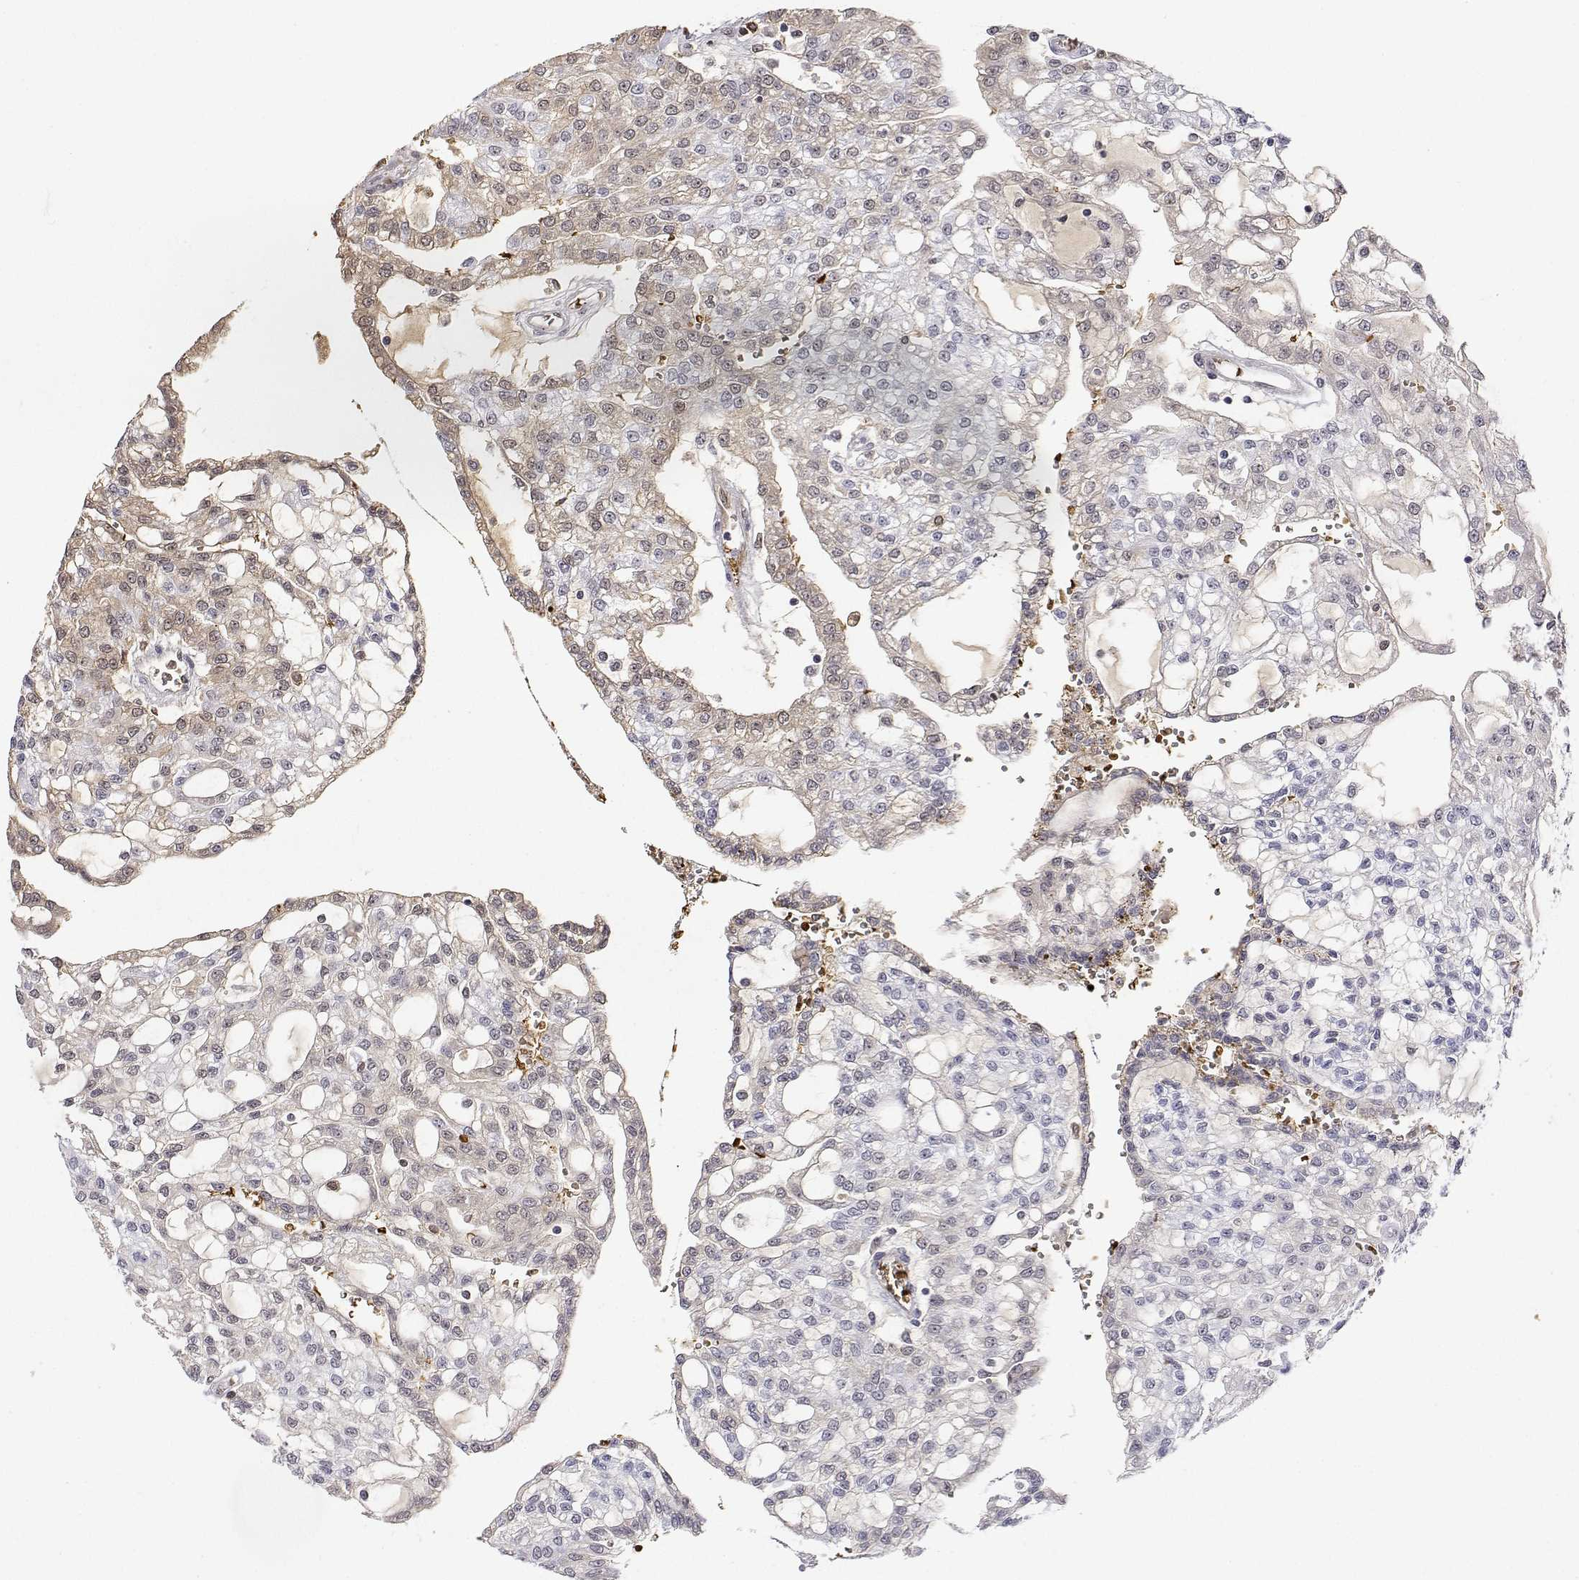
{"staining": {"intensity": "moderate", "quantity": "<25%", "location": "nuclear"}, "tissue": "renal cancer", "cell_type": "Tumor cells", "image_type": "cancer", "snomed": [{"axis": "morphology", "description": "Adenocarcinoma, NOS"}, {"axis": "topography", "description": "Kidney"}], "caption": "DAB immunohistochemical staining of renal cancer (adenocarcinoma) displays moderate nuclear protein expression in approximately <25% of tumor cells.", "gene": "ADAR", "patient": {"sex": "male", "age": 63}}